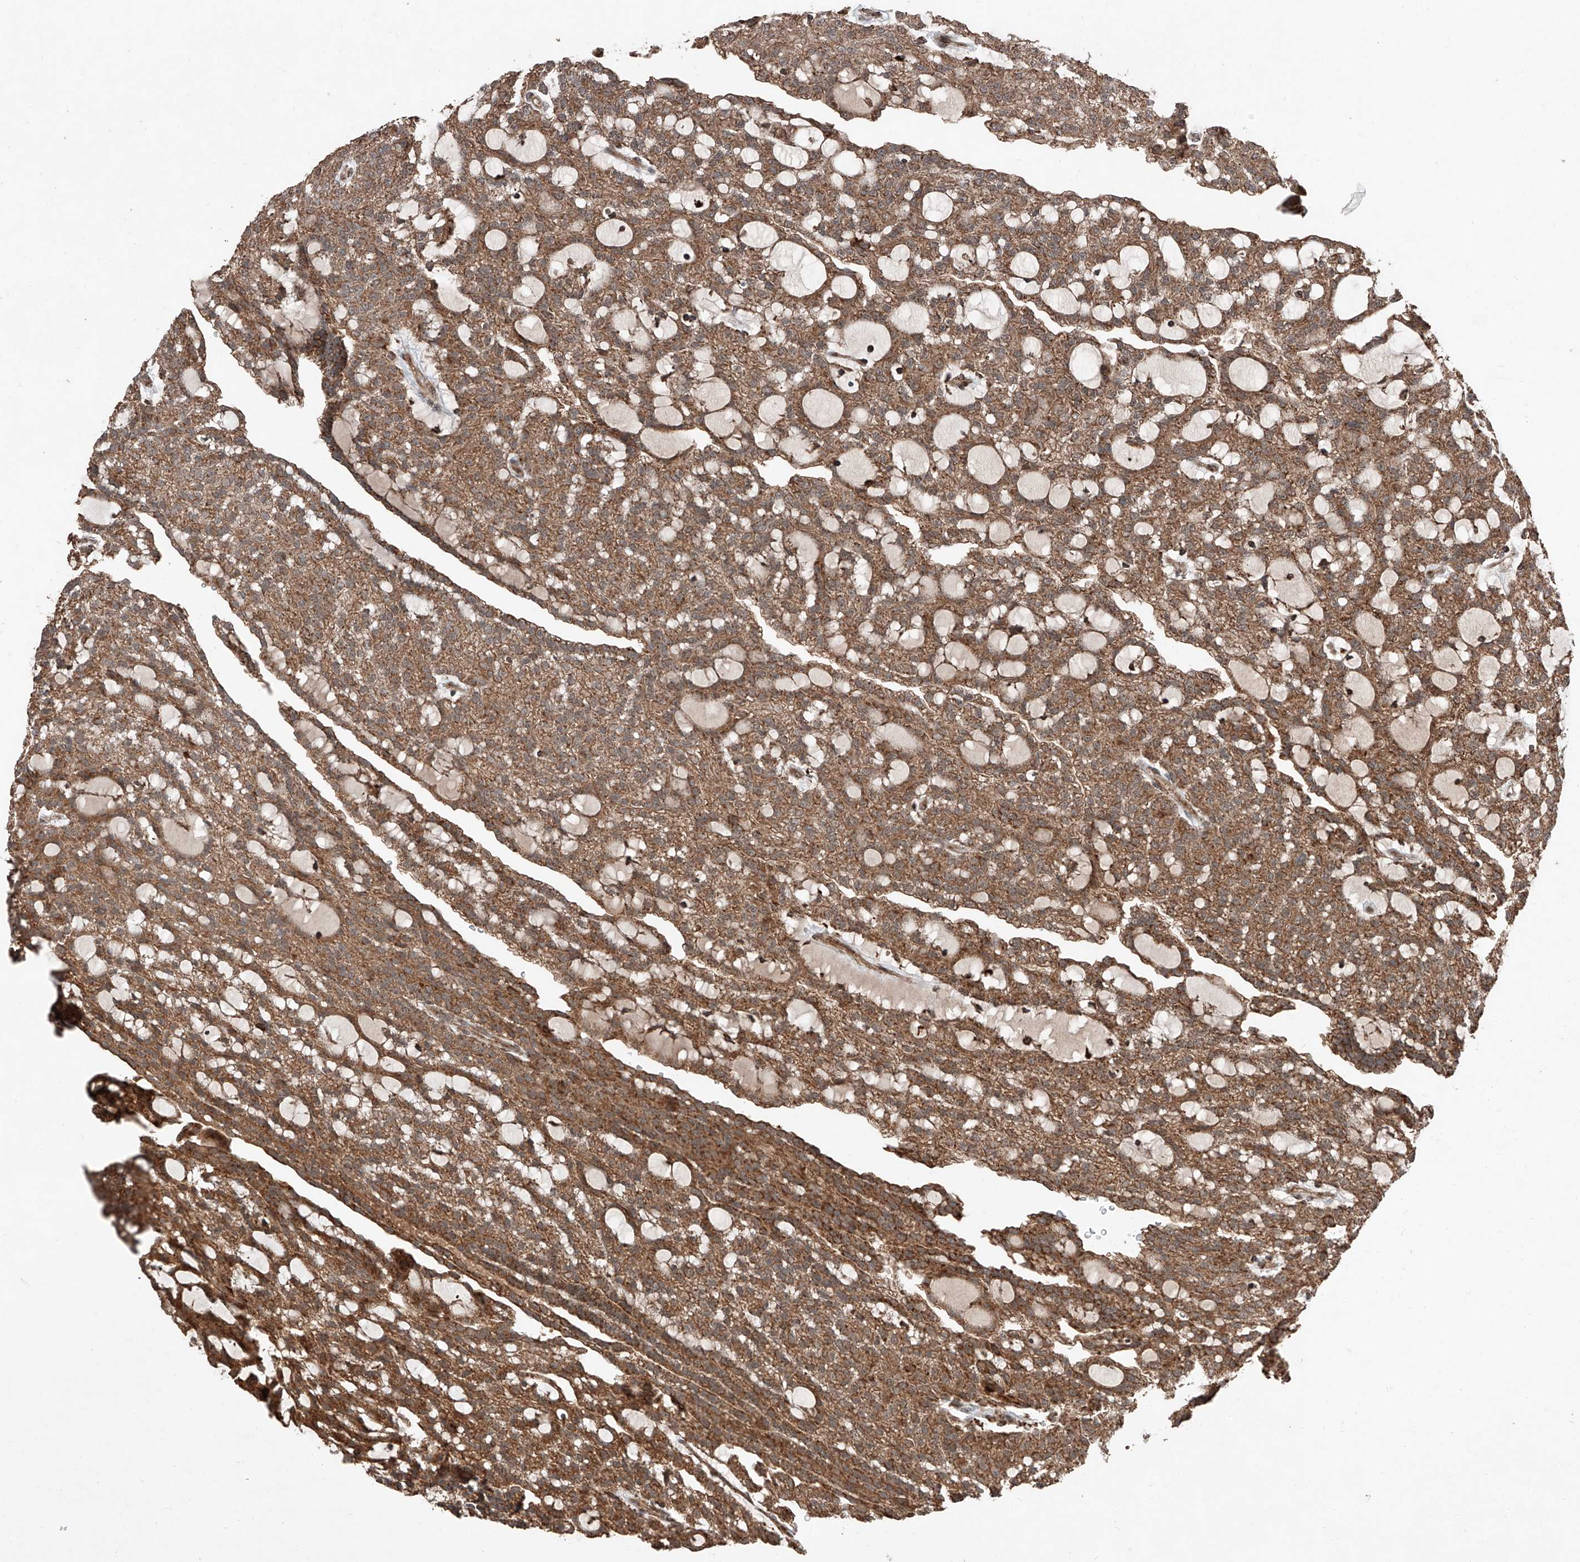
{"staining": {"intensity": "moderate", "quantity": ">75%", "location": "cytoplasmic/membranous"}, "tissue": "renal cancer", "cell_type": "Tumor cells", "image_type": "cancer", "snomed": [{"axis": "morphology", "description": "Adenocarcinoma, NOS"}, {"axis": "topography", "description": "Kidney"}], "caption": "High-magnification brightfield microscopy of adenocarcinoma (renal) stained with DAB (brown) and counterstained with hematoxylin (blue). tumor cells exhibit moderate cytoplasmic/membranous staining is present in about>75% of cells.", "gene": "ZSCAN29", "patient": {"sex": "male", "age": 63}}